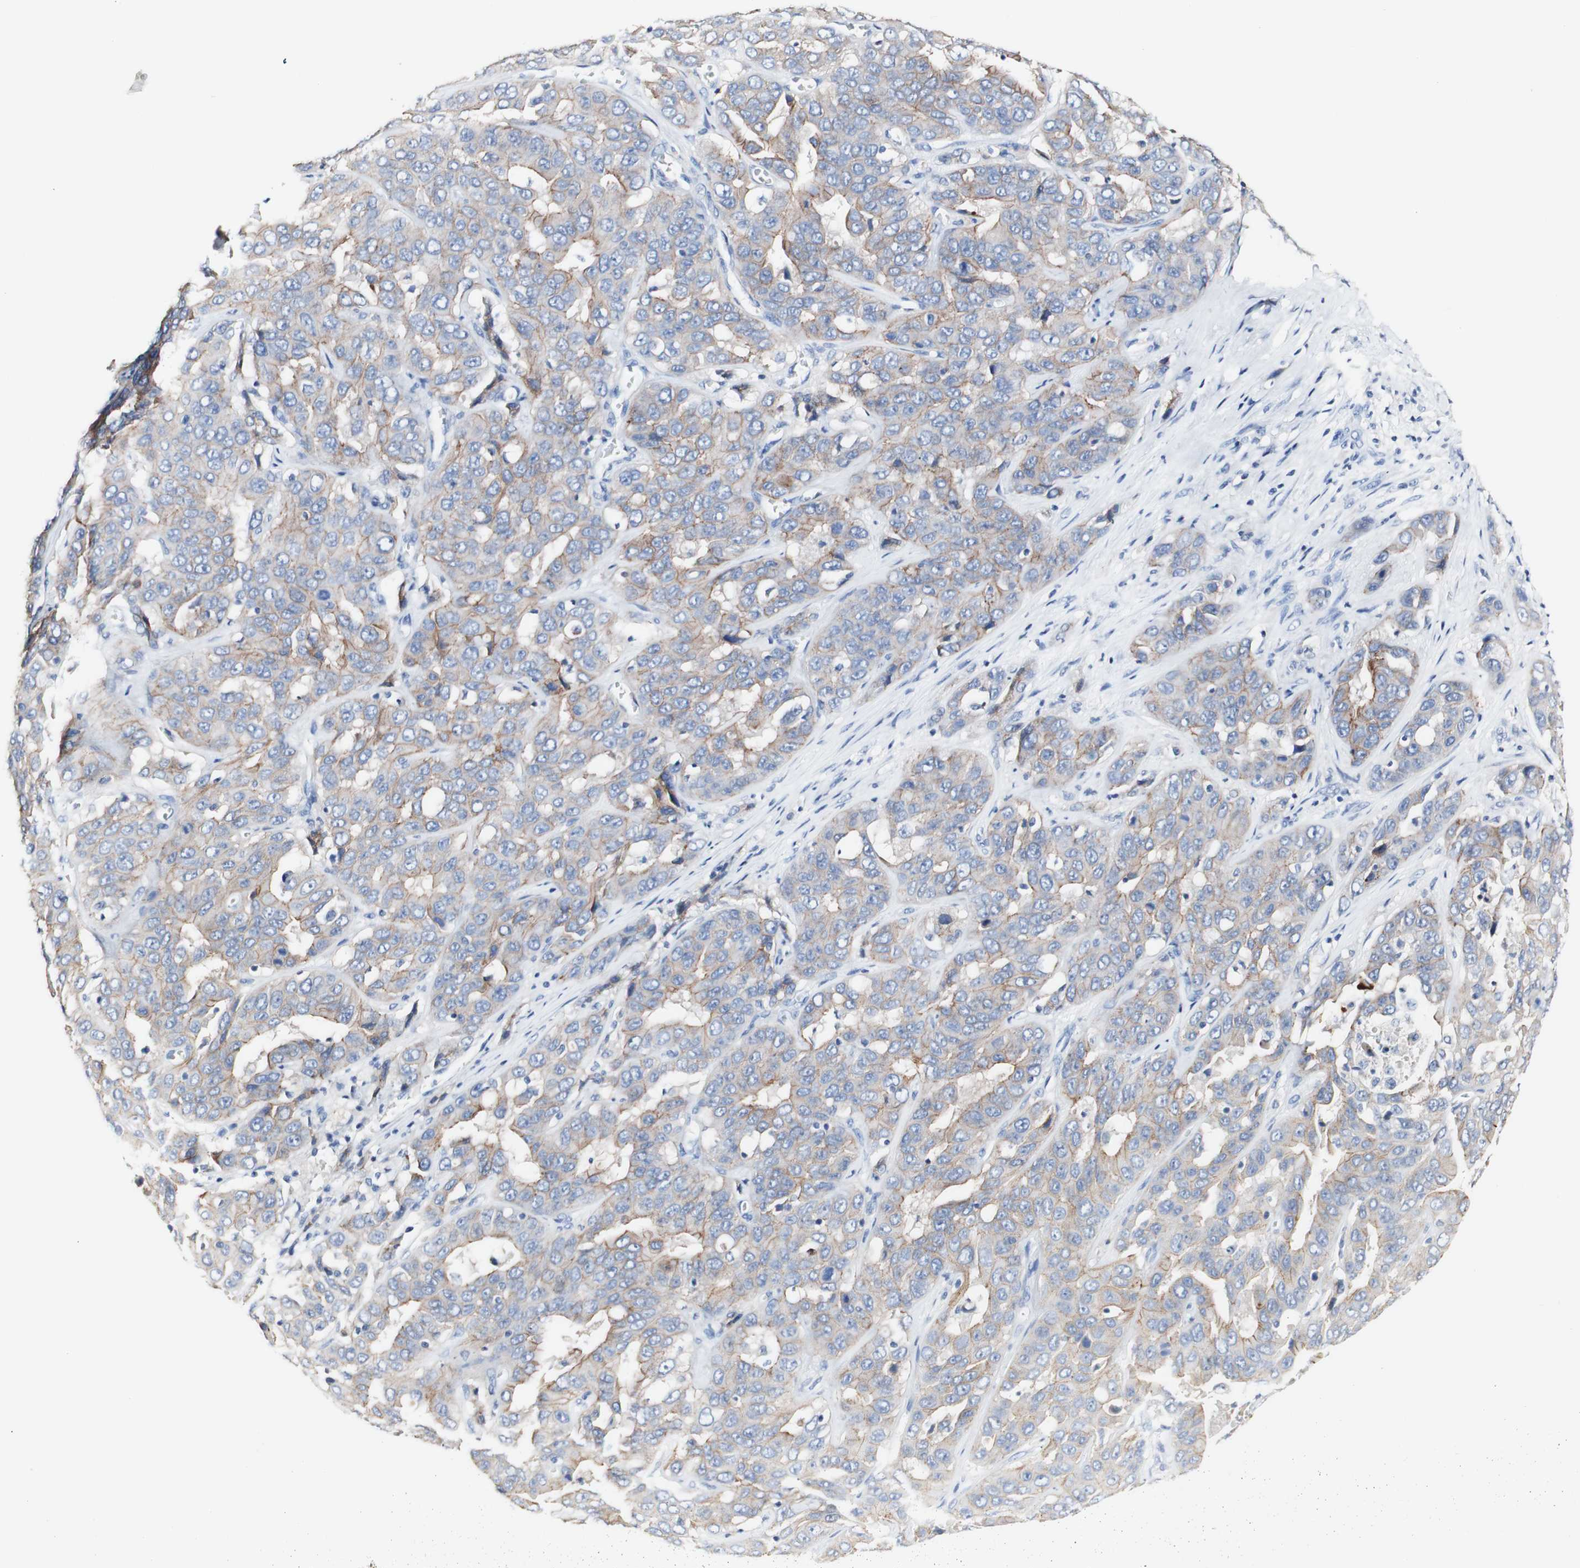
{"staining": {"intensity": "moderate", "quantity": "25%-75%", "location": "cytoplasmic/membranous"}, "tissue": "liver cancer", "cell_type": "Tumor cells", "image_type": "cancer", "snomed": [{"axis": "morphology", "description": "Cholangiocarcinoma"}, {"axis": "topography", "description": "Liver"}], "caption": "The micrograph shows immunohistochemical staining of liver cancer. There is moderate cytoplasmic/membranous positivity is present in approximately 25%-75% of tumor cells.", "gene": "DSC2", "patient": {"sex": "female", "age": 52}}